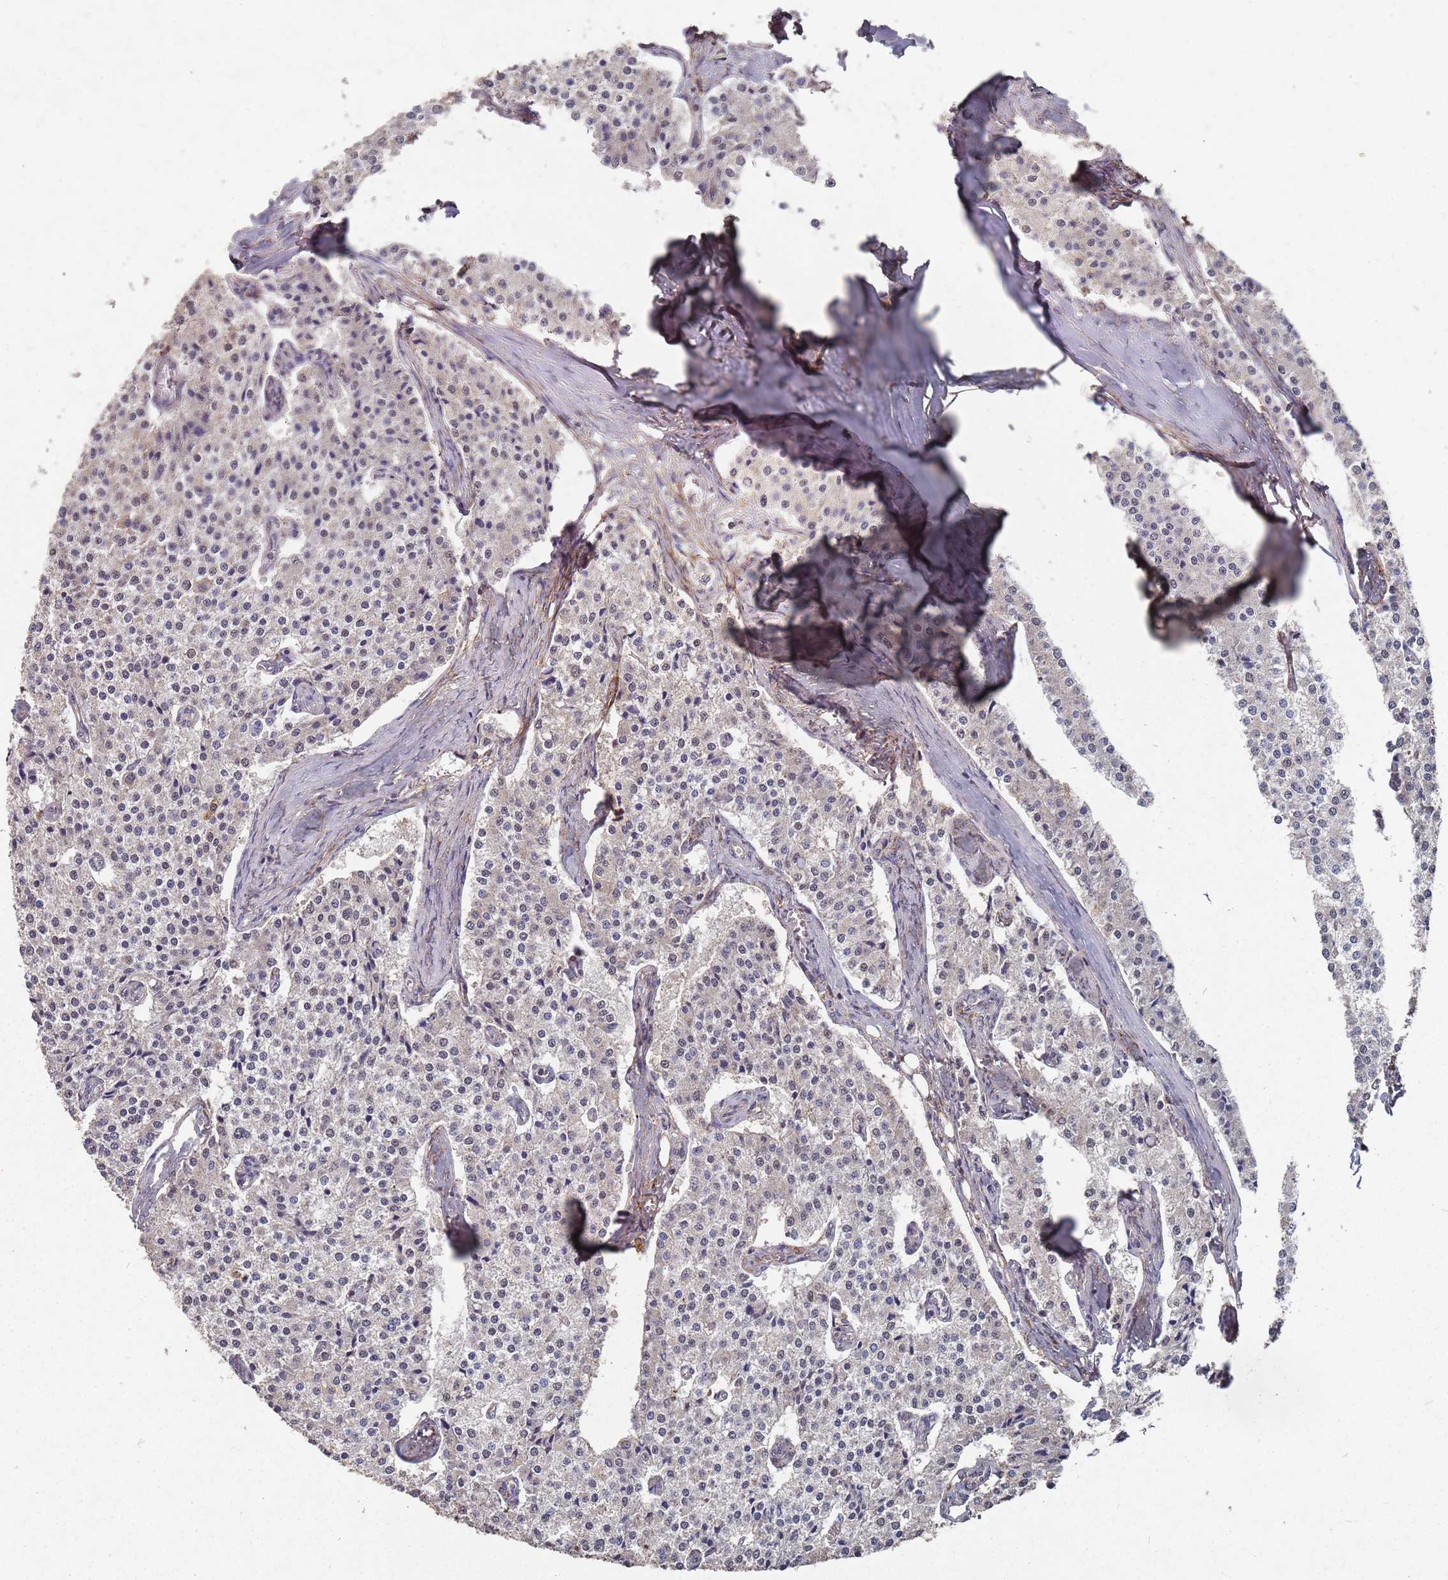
{"staining": {"intensity": "negative", "quantity": "none", "location": "none"}, "tissue": "carcinoid", "cell_type": "Tumor cells", "image_type": "cancer", "snomed": [{"axis": "morphology", "description": "Carcinoid, malignant, NOS"}, {"axis": "topography", "description": "Colon"}], "caption": "The image demonstrates no significant expression in tumor cells of malignant carcinoid.", "gene": "PRORP", "patient": {"sex": "female", "age": 52}}